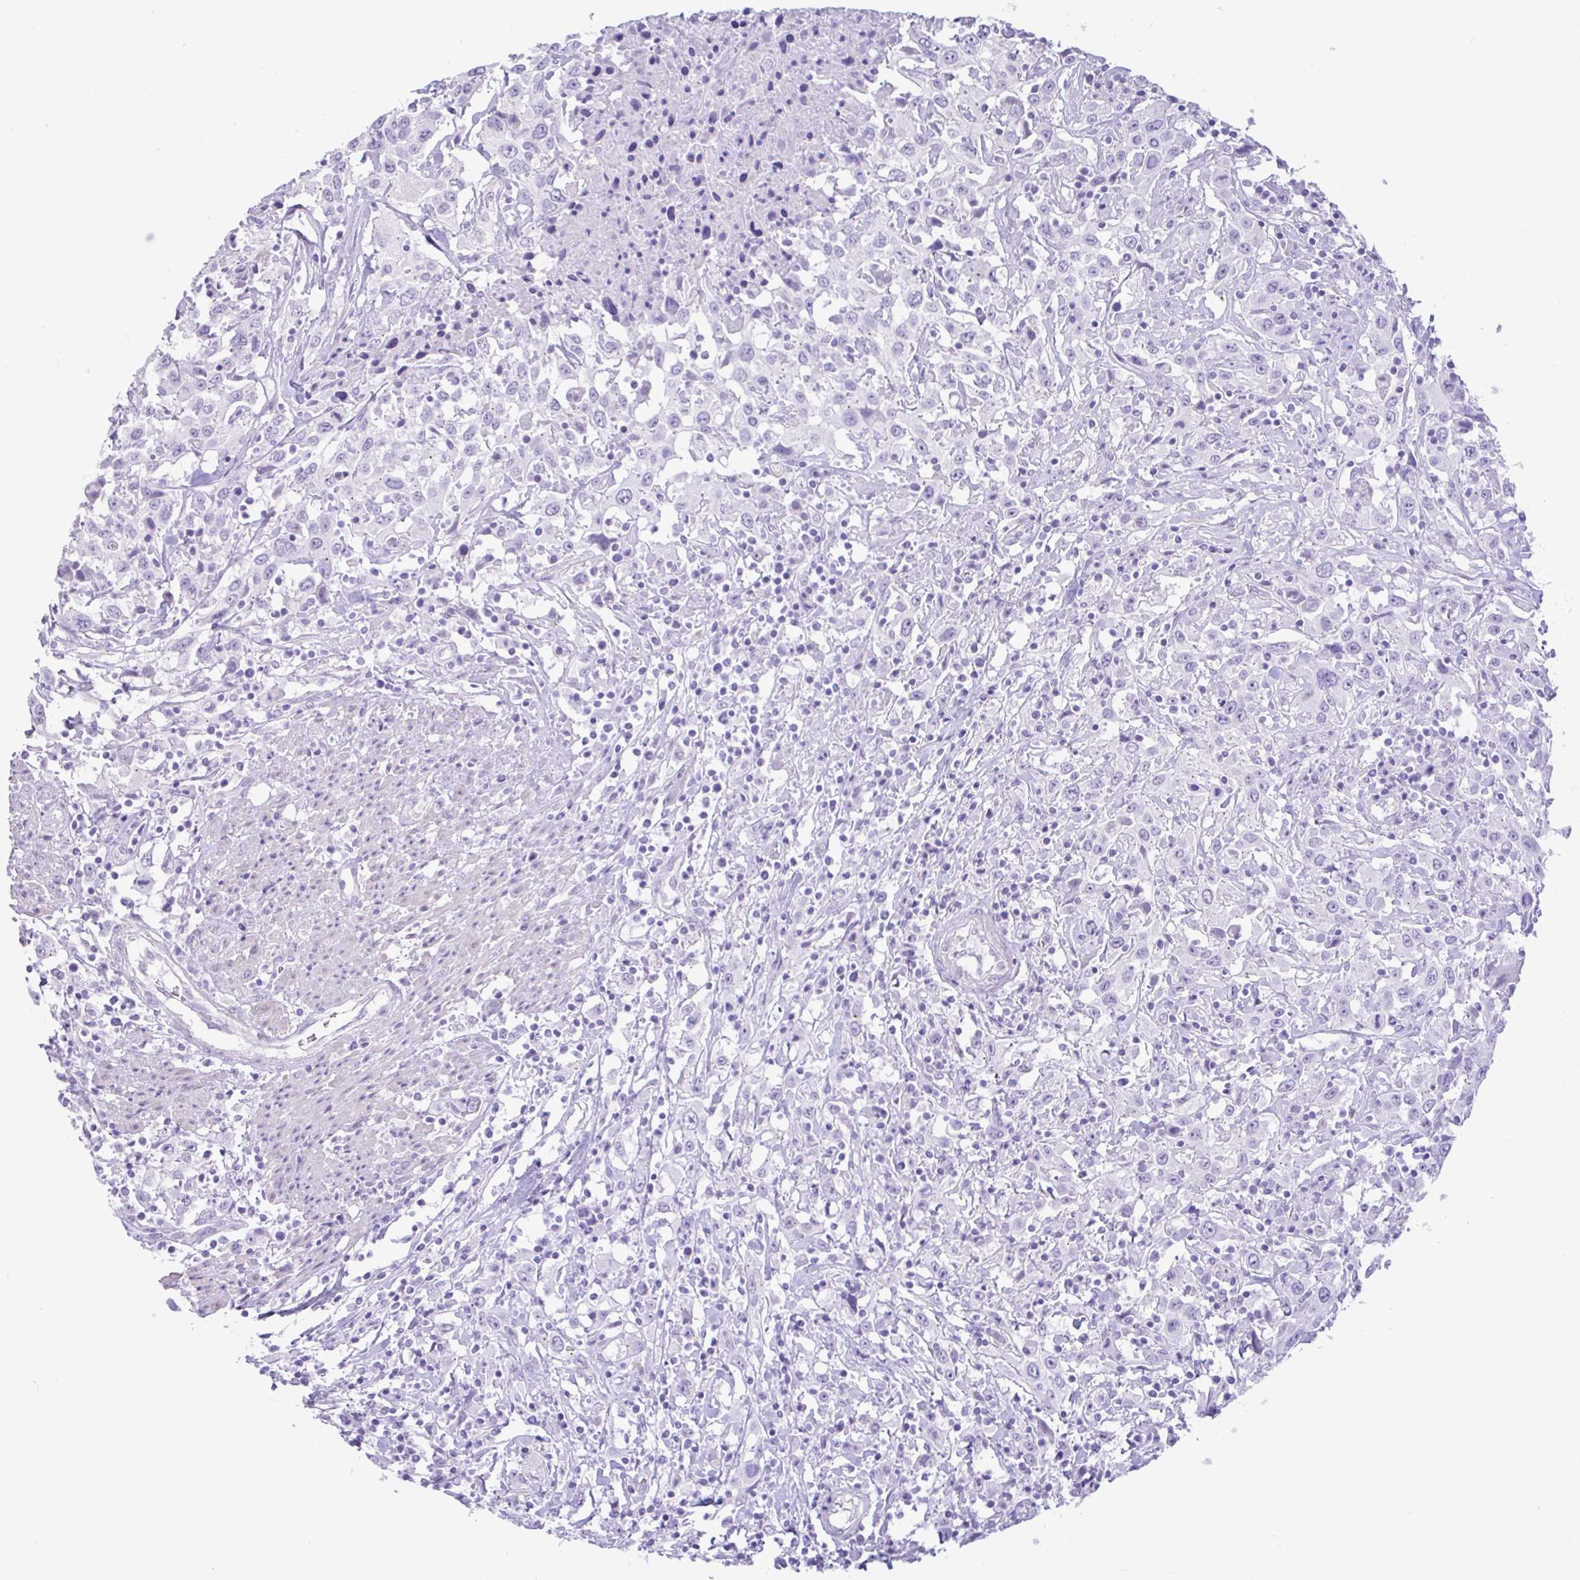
{"staining": {"intensity": "negative", "quantity": "none", "location": "none"}, "tissue": "urothelial cancer", "cell_type": "Tumor cells", "image_type": "cancer", "snomed": [{"axis": "morphology", "description": "Urothelial carcinoma, High grade"}, {"axis": "topography", "description": "Urinary bladder"}], "caption": "Immunohistochemistry photomicrograph of human high-grade urothelial carcinoma stained for a protein (brown), which displays no staining in tumor cells.", "gene": "REEP1", "patient": {"sex": "male", "age": 61}}